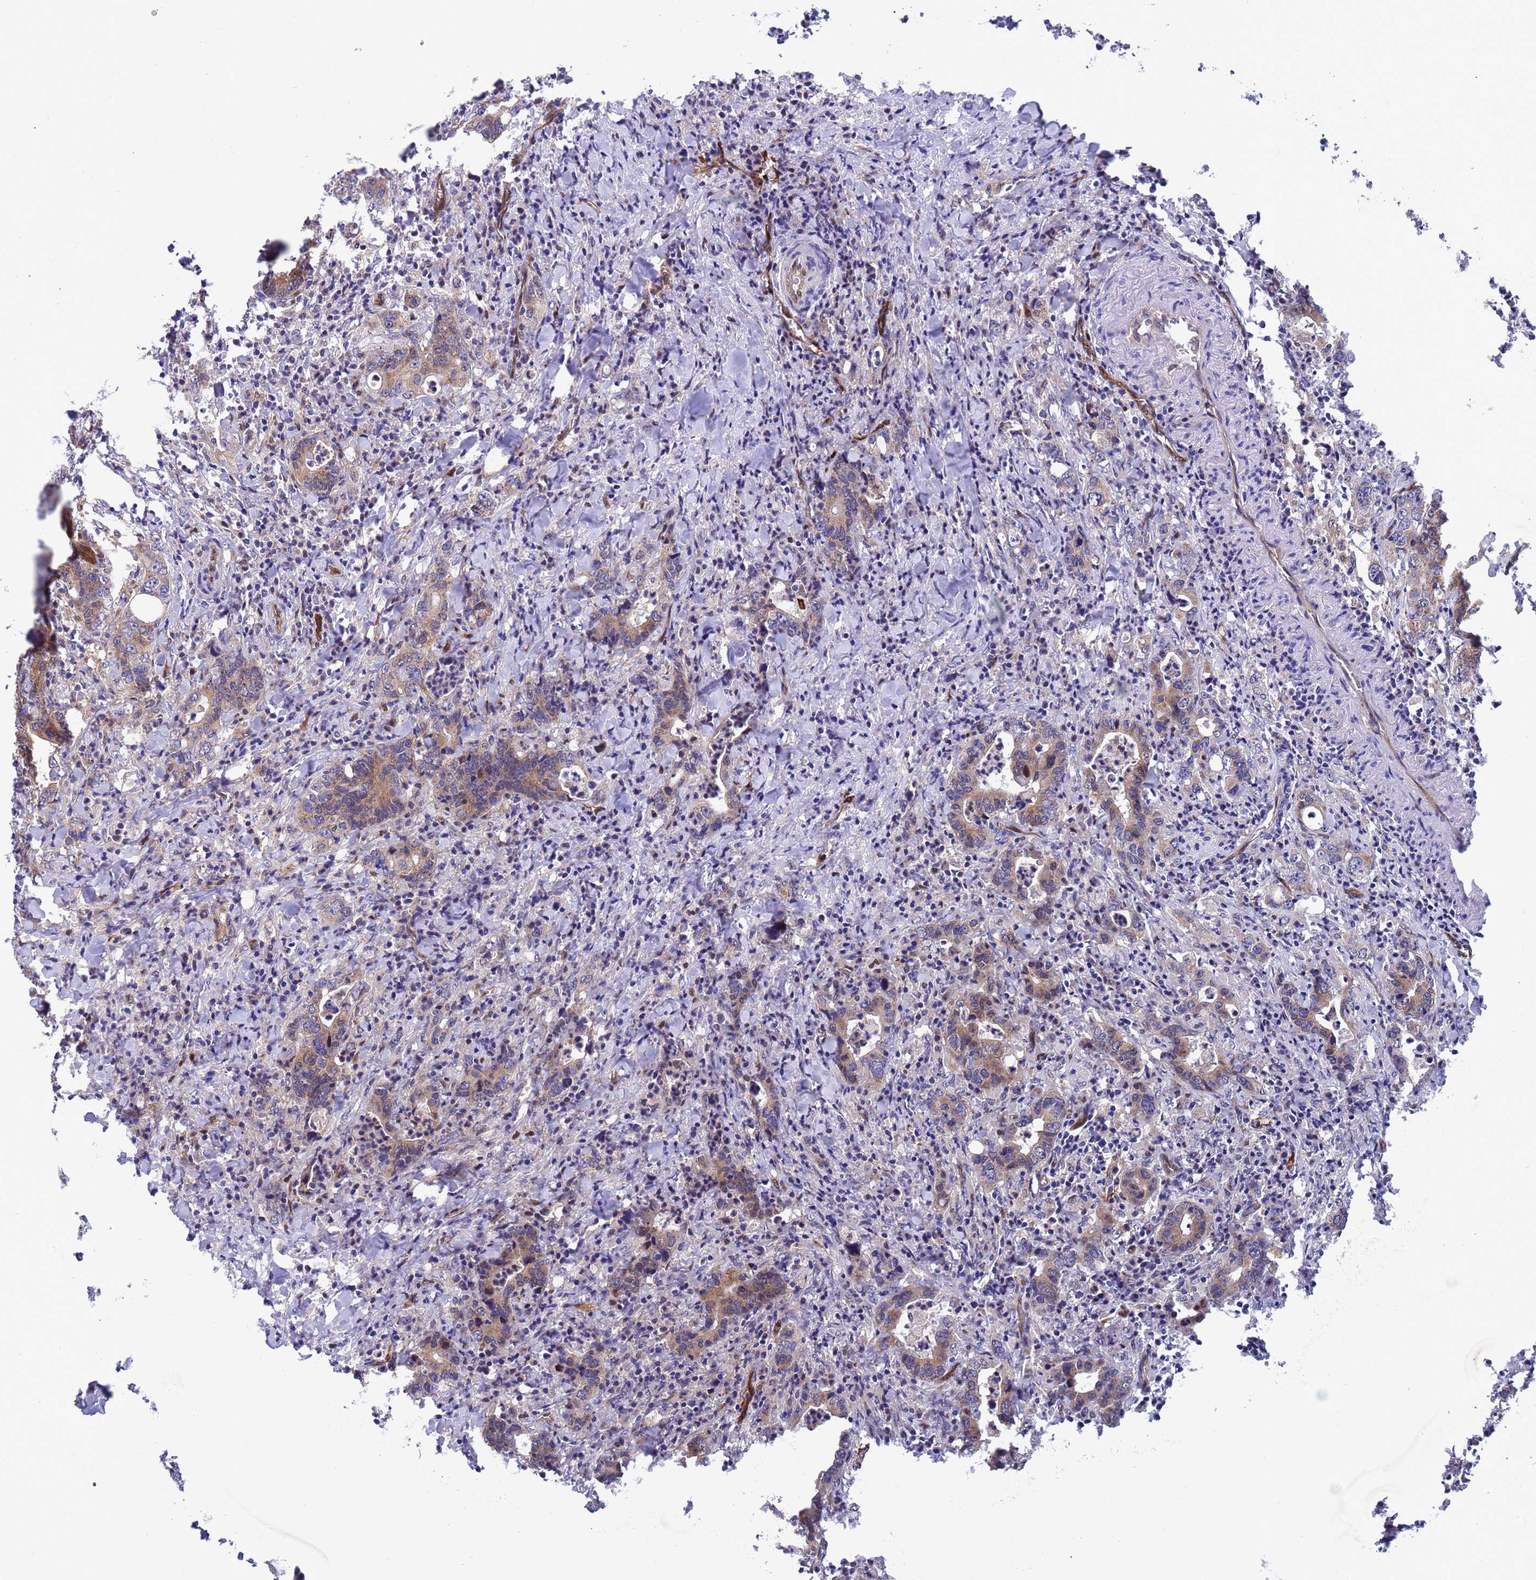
{"staining": {"intensity": "weak", "quantity": ">75%", "location": "cytoplasmic/membranous"}, "tissue": "colorectal cancer", "cell_type": "Tumor cells", "image_type": "cancer", "snomed": [{"axis": "morphology", "description": "Adenocarcinoma, NOS"}, {"axis": "topography", "description": "Colon"}], "caption": "Protein expression analysis of colorectal adenocarcinoma exhibits weak cytoplasmic/membranous positivity in about >75% of tumor cells.", "gene": "FOXRED1", "patient": {"sex": "female", "age": 75}}